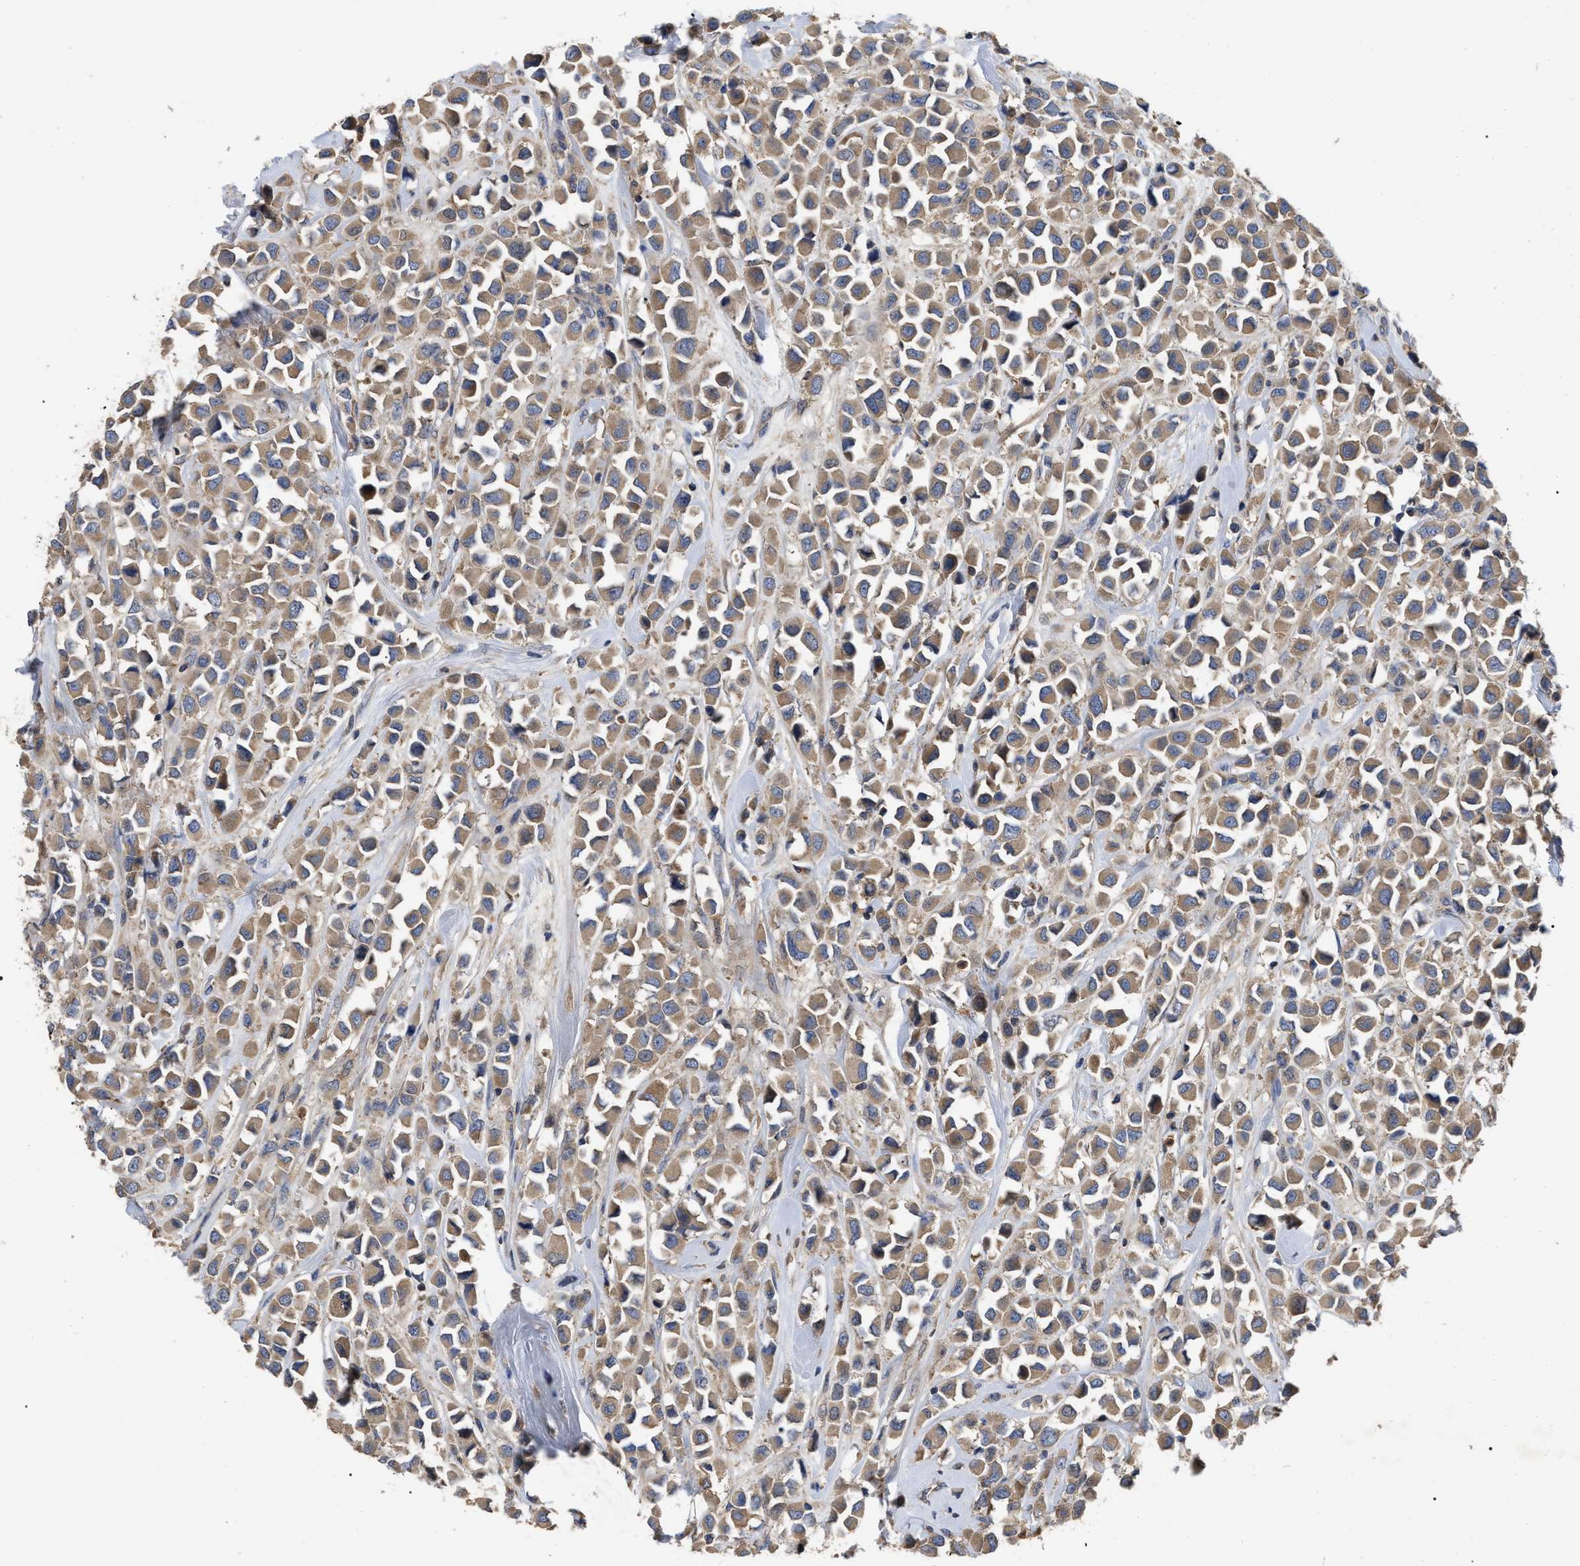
{"staining": {"intensity": "moderate", "quantity": ">75%", "location": "cytoplasmic/membranous"}, "tissue": "breast cancer", "cell_type": "Tumor cells", "image_type": "cancer", "snomed": [{"axis": "morphology", "description": "Duct carcinoma"}, {"axis": "topography", "description": "Breast"}], "caption": "This image shows immunohistochemistry staining of breast cancer (infiltrating ductal carcinoma), with medium moderate cytoplasmic/membranous staining in approximately >75% of tumor cells.", "gene": "RAP1GDS1", "patient": {"sex": "female", "age": 61}}